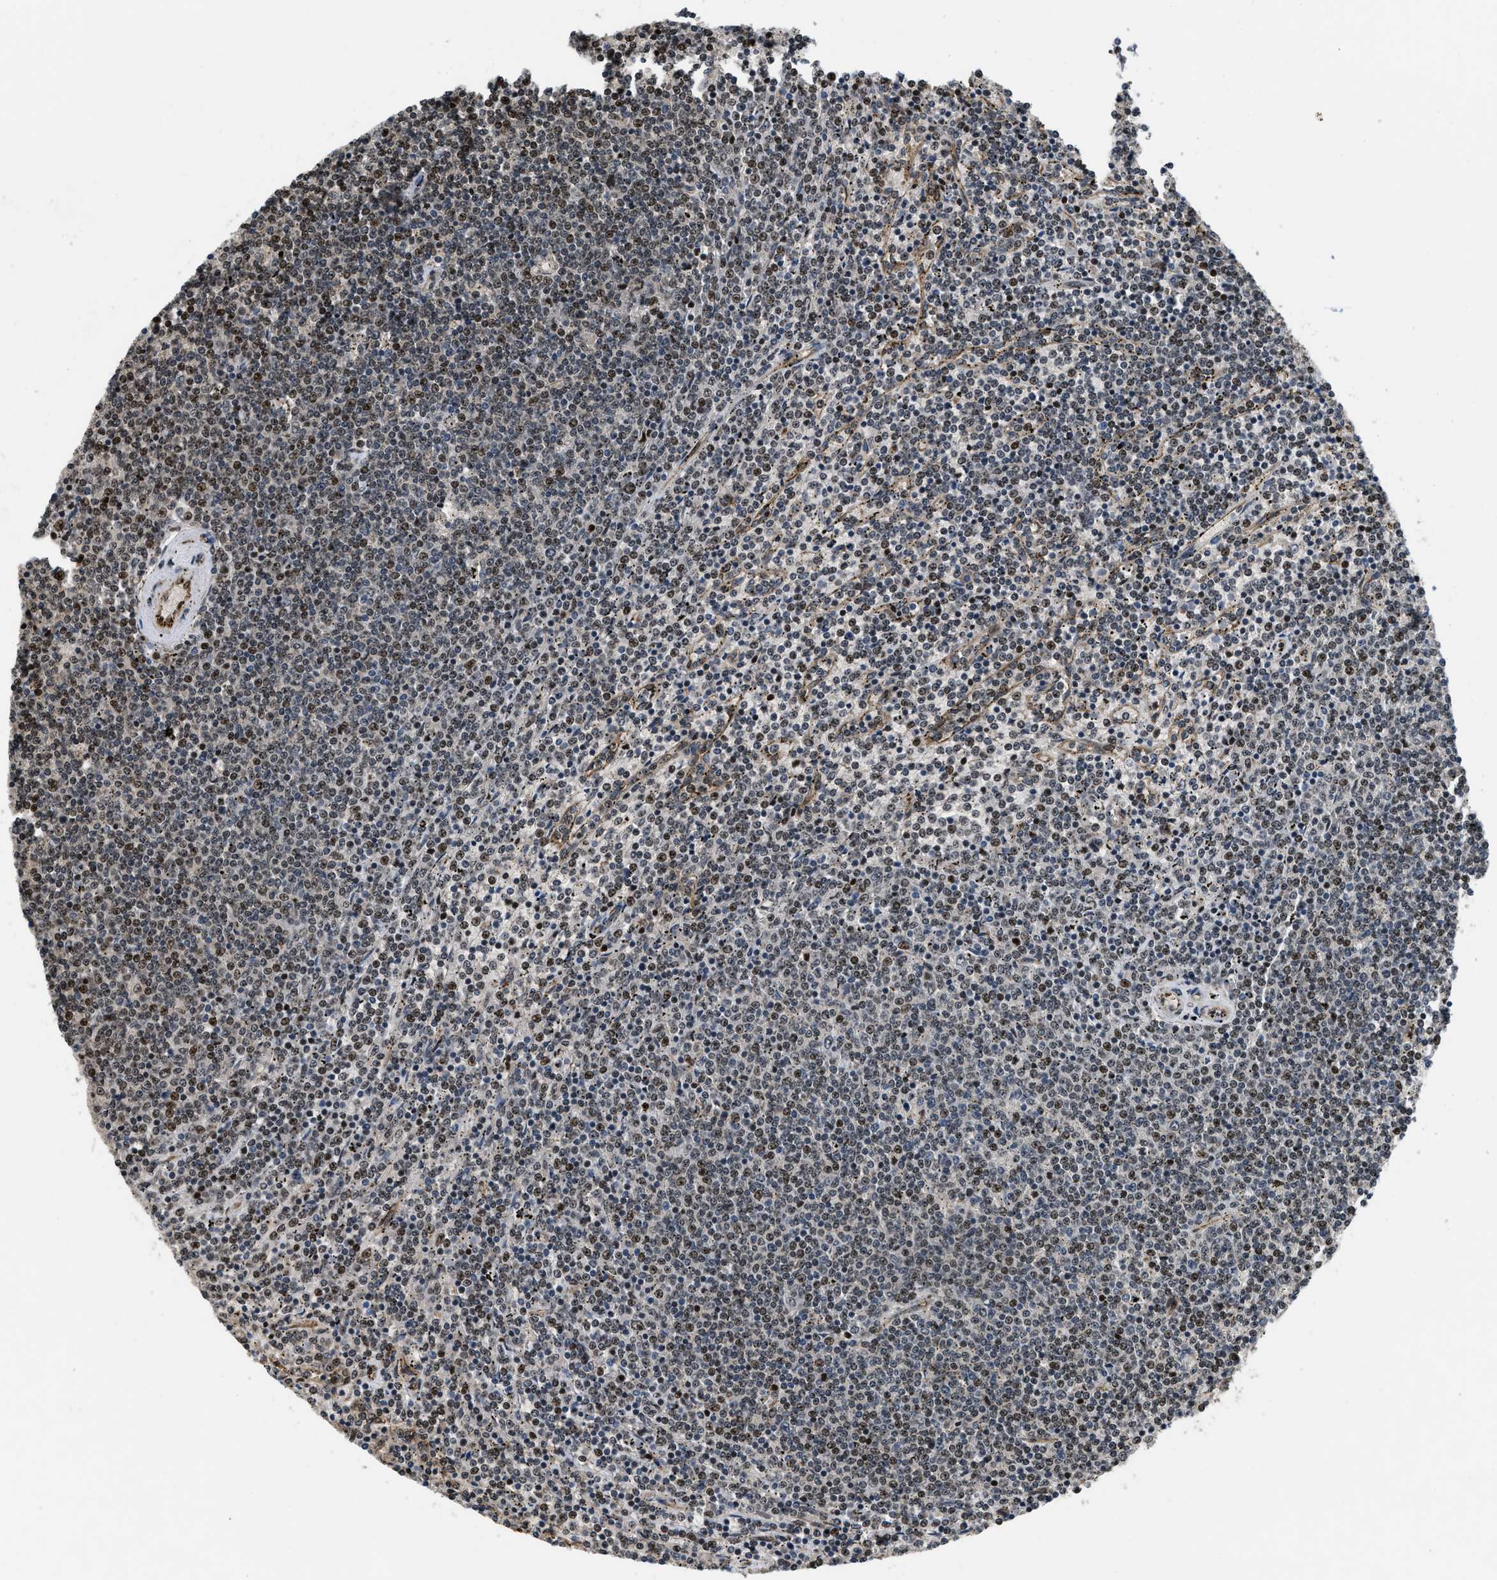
{"staining": {"intensity": "moderate", "quantity": "25%-75%", "location": "nuclear"}, "tissue": "lymphoma", "cell_type": "Tumor cells", "image_type": "cancer", "snomed": [{"axis": "morphology", "description": "Malignant lymphoma, non-Hodgkin's type, Low grade"}, {"axis": "topography", "description": "Spleen"}], "caption": "Malignant lymphoma, non-Hodgkin's type (low-grade) stained for a protein (brown) reveals moderate nuclear positive expression in about 25%-75% of tumor cells.", "gene": "LTA4H", "patient": {"sex": "female", "age": 50}}